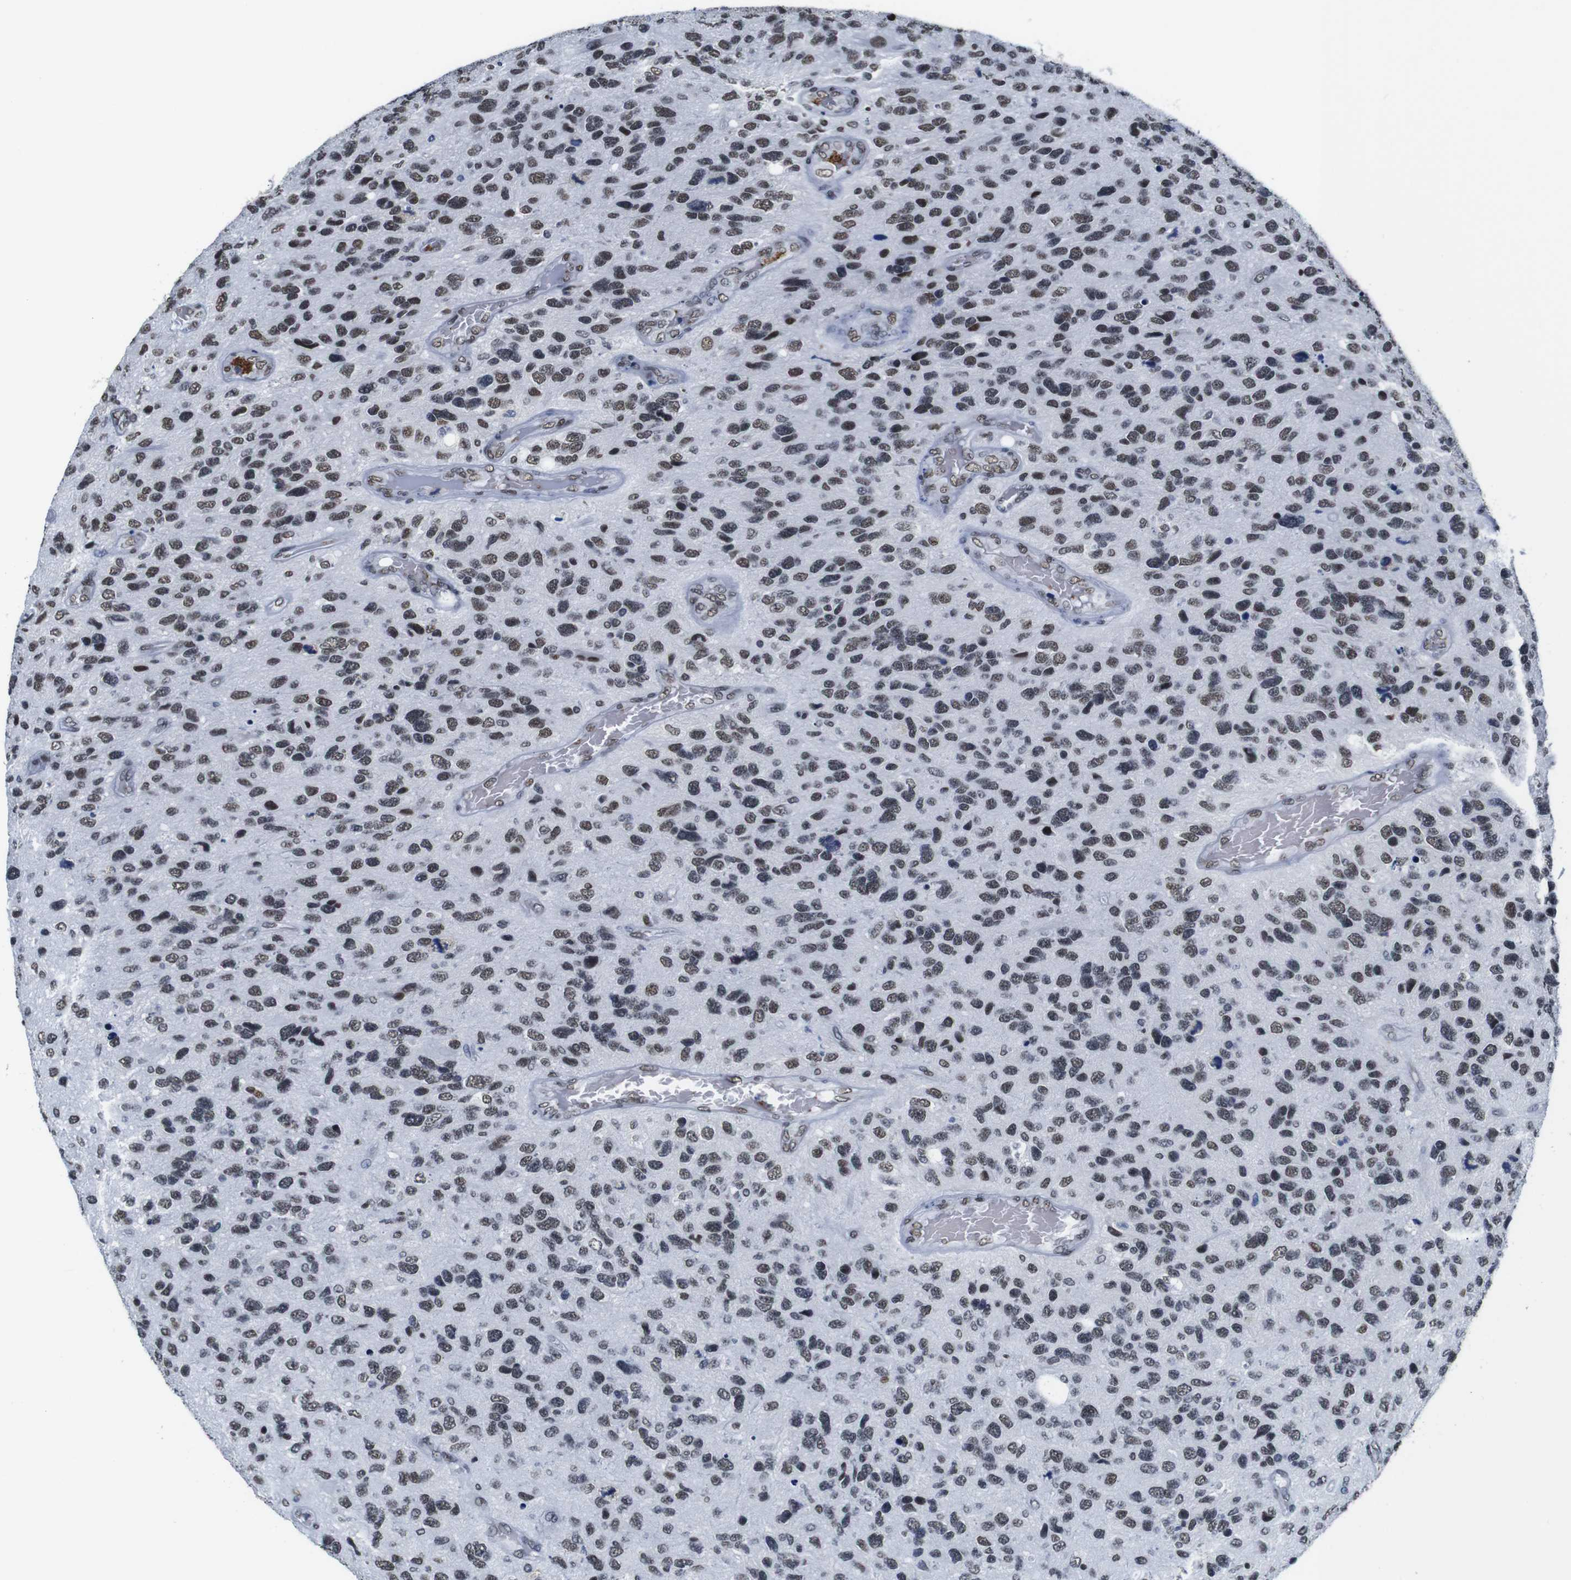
{"staining": {"intensity": "moderate", "quantity": "25%-75%", "location": "nuclear"}, "tissue": "glioma", "cell_type": "Tumor cells", "image_type": "cancer", "snomed": [{"axis": "morphology", "description": "Glioma, malignant, High grade"}, {"axis": "topography", "description": "Brain"}], "caption": "Moderate nuclear staining is appreciated in about 25%-75% of tumor cells in glioma. (DAB IHC, brown staining for protein, blue staining for nuclei).", "gene": "ILDR2", "patient": {"sex": "female", "age": 58}}